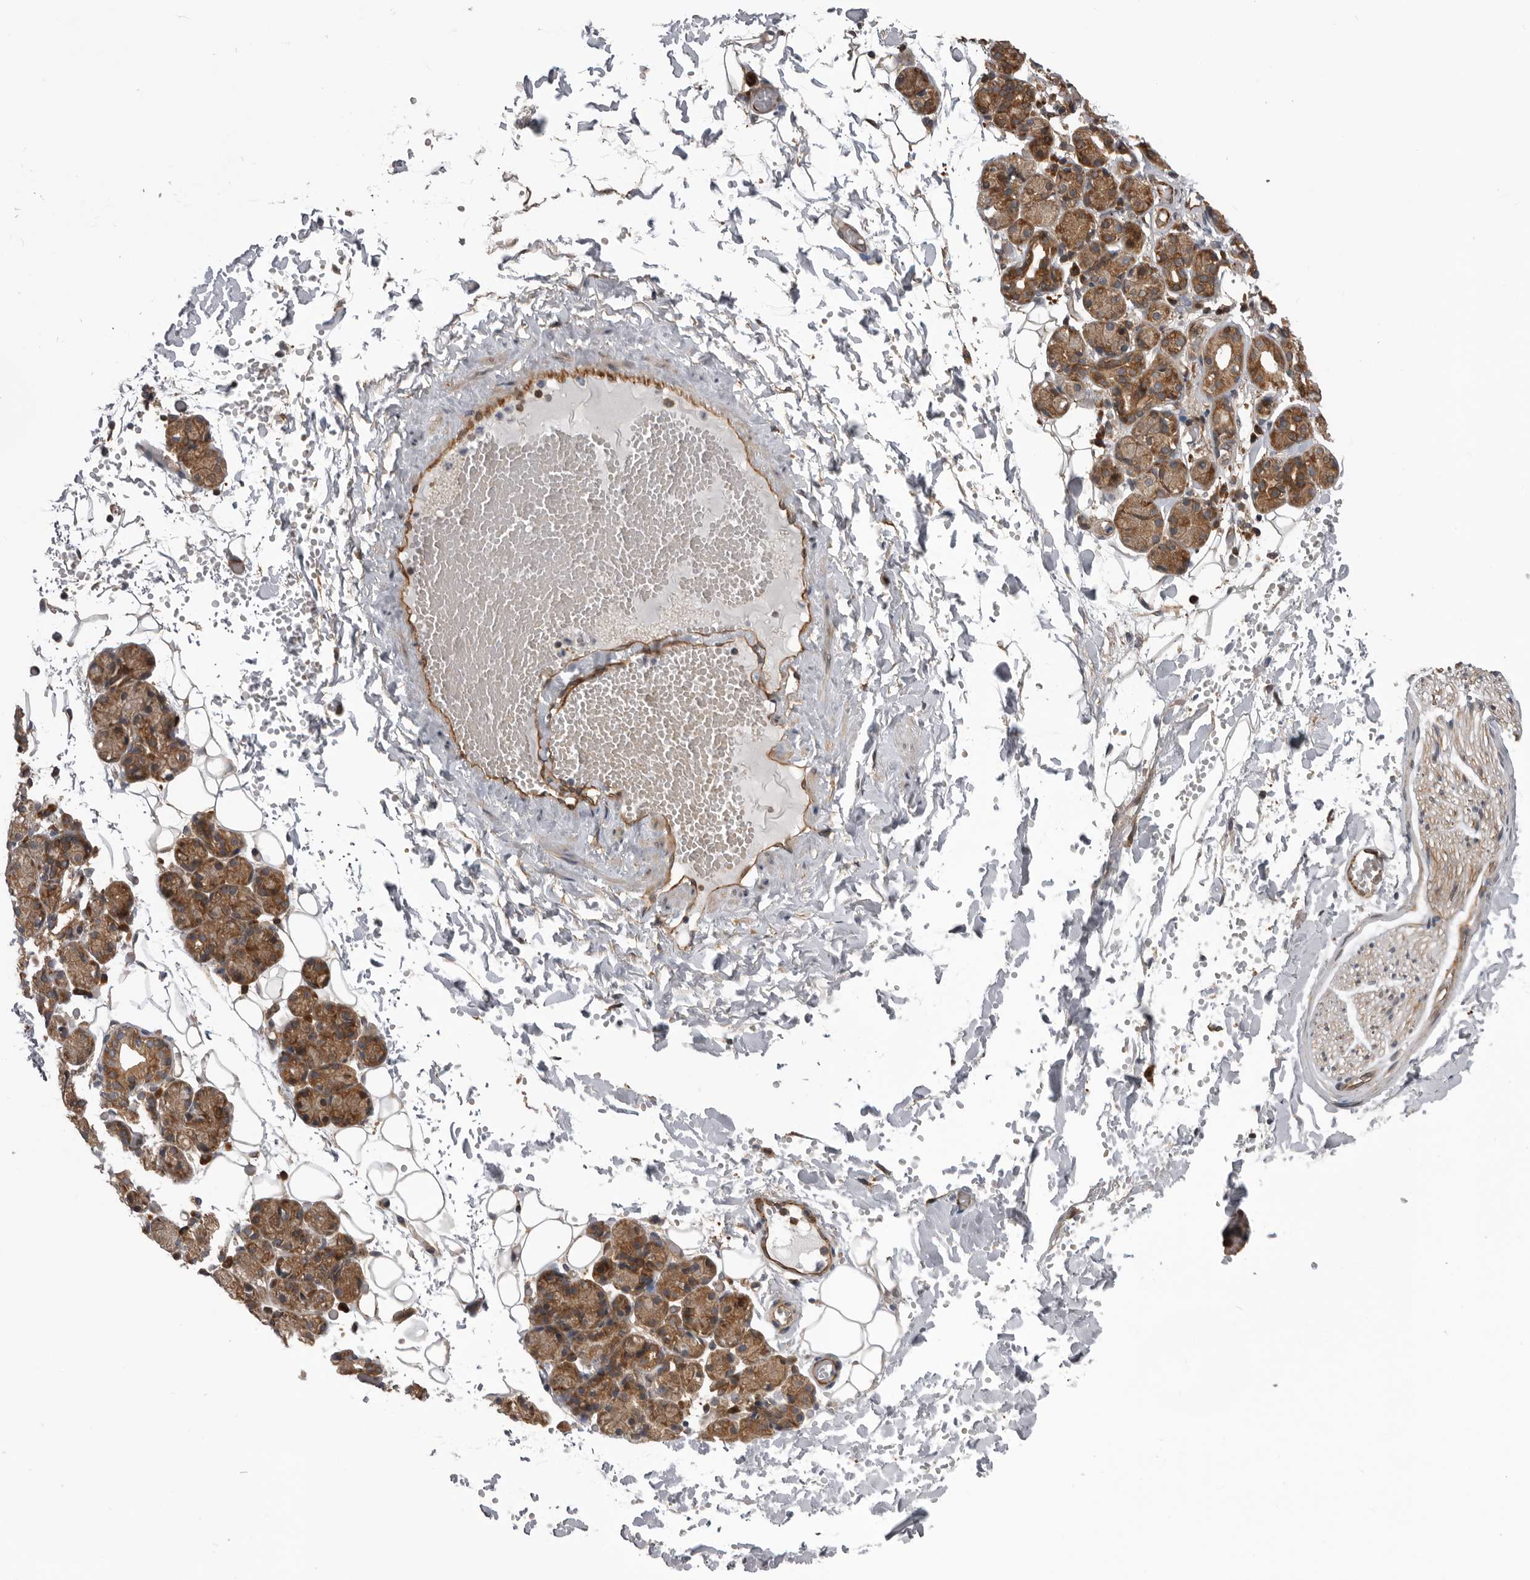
{"staining": {"intensity": "moderate", "quantity": ">75%", "location": "cytoplasmic/membranous"}, "tissue": "salivary gland", "cell_type": "Glandular cells", "image_type": "normal", "snomed": [{"axis": "morphology", "description": "Normal tissue, NOS"}, {"axis": "topography", "description": "Salivary gland"}], "caption": "Immunohistochemical staining of normal salivary gland shows >75% levels of moderate cytoplasmic/membranous protein staining in about >75% of glandular cells. The protein is stained brown, and the nuclei are stained in blue (DAB (3,3'-diaminobenzidine) IHC with brightfield microscopy, high magnification).", "gene": "RAB3GAP2", "patient": {"sex": "male", "age": 63}}